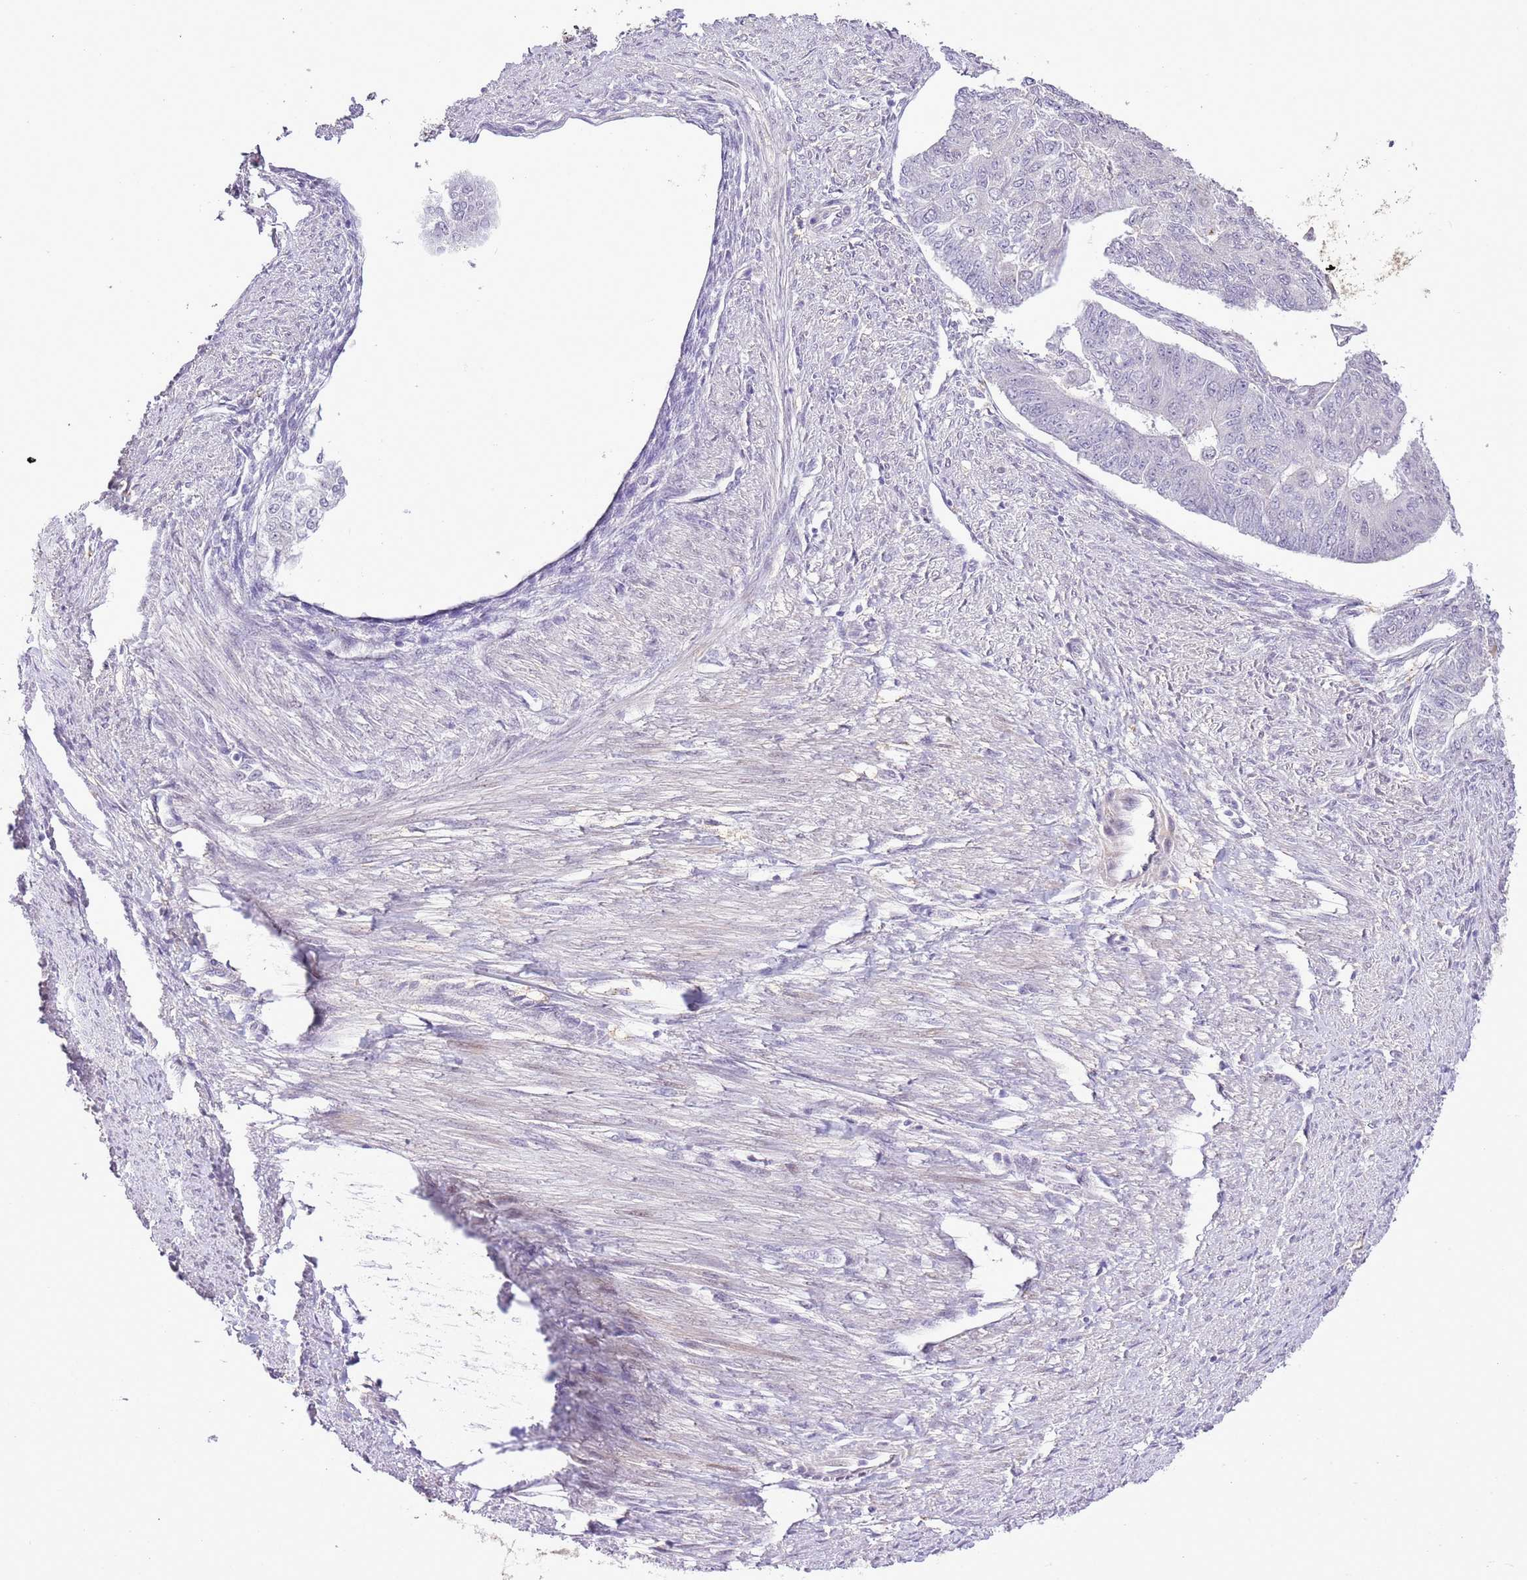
{"staining": {"intensity": "negative", "quantity": "none", "location": "none"}, "tissue": "endometrial cancer", "cell_type": "Tumor cells", "image_type": "cancer", "snomed": [{"axis": "morphology", "description": "Adenocarcinoma, NOS"}, {"axis": "topography", "description": "Endometrium"}], "caption": "Protein analysis of endometrial adenocarcinoma demonstrates no significant staining in tumor cells.", "gene": "NACC2", "patient": {"sex": "female", "age": 32}}